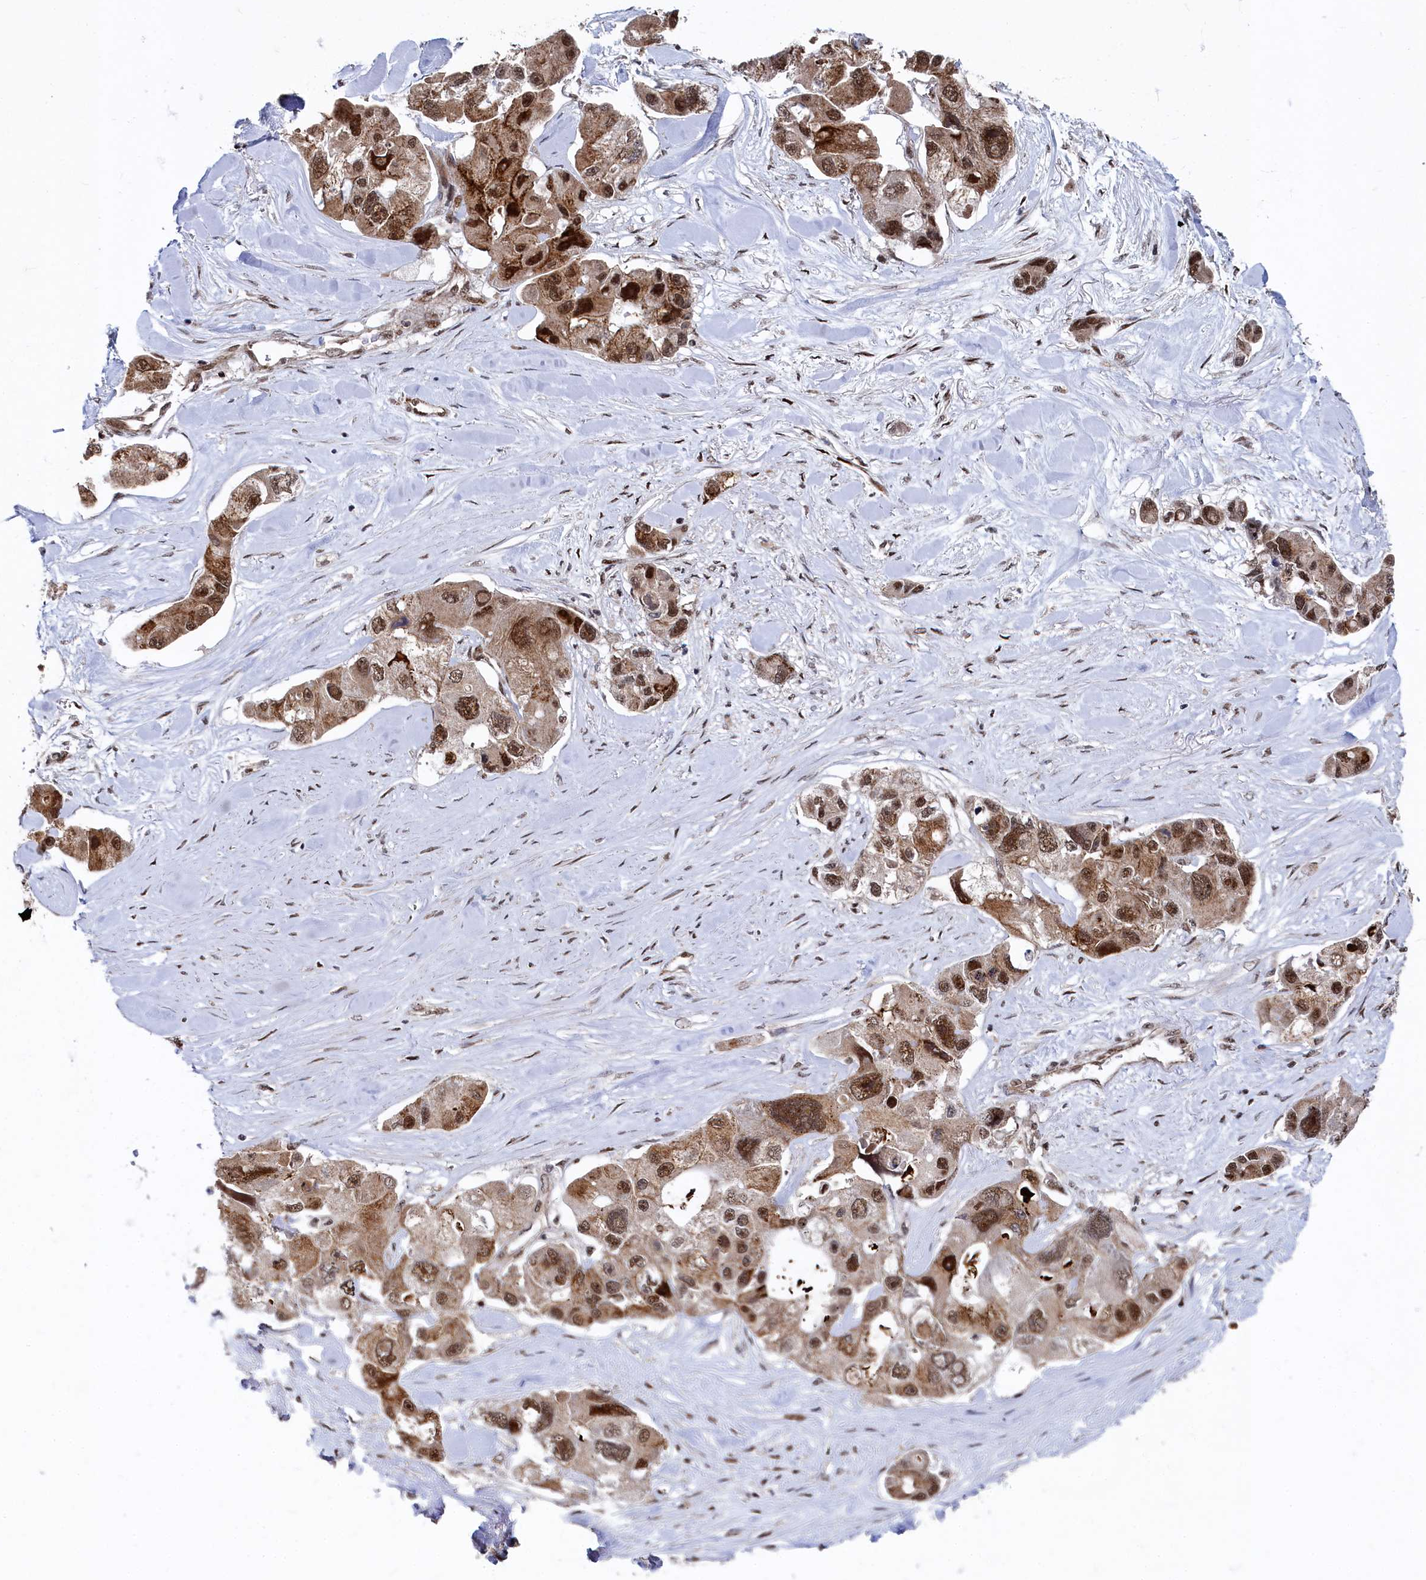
{"staining": {"intensity": "strong", "quantity": ">75%", "location": "cytoplasmic/membranous,nuclear"}, "tissue": "lung cancer", "cell_type": "Tumor cells", "image_type": "cancer", "snomed": [{"axis": "morphology", "description": "Adenocarcinoma, NOS"}, {"axis": "topography", "description": "Lung"}], "caption": "Strong cytoplasmic/membranous and nuclear staining is present in about >75% of tumor cells in lung cancer.", "gene": "BUB3", "patient": {"sex": "female", "age": 54}}